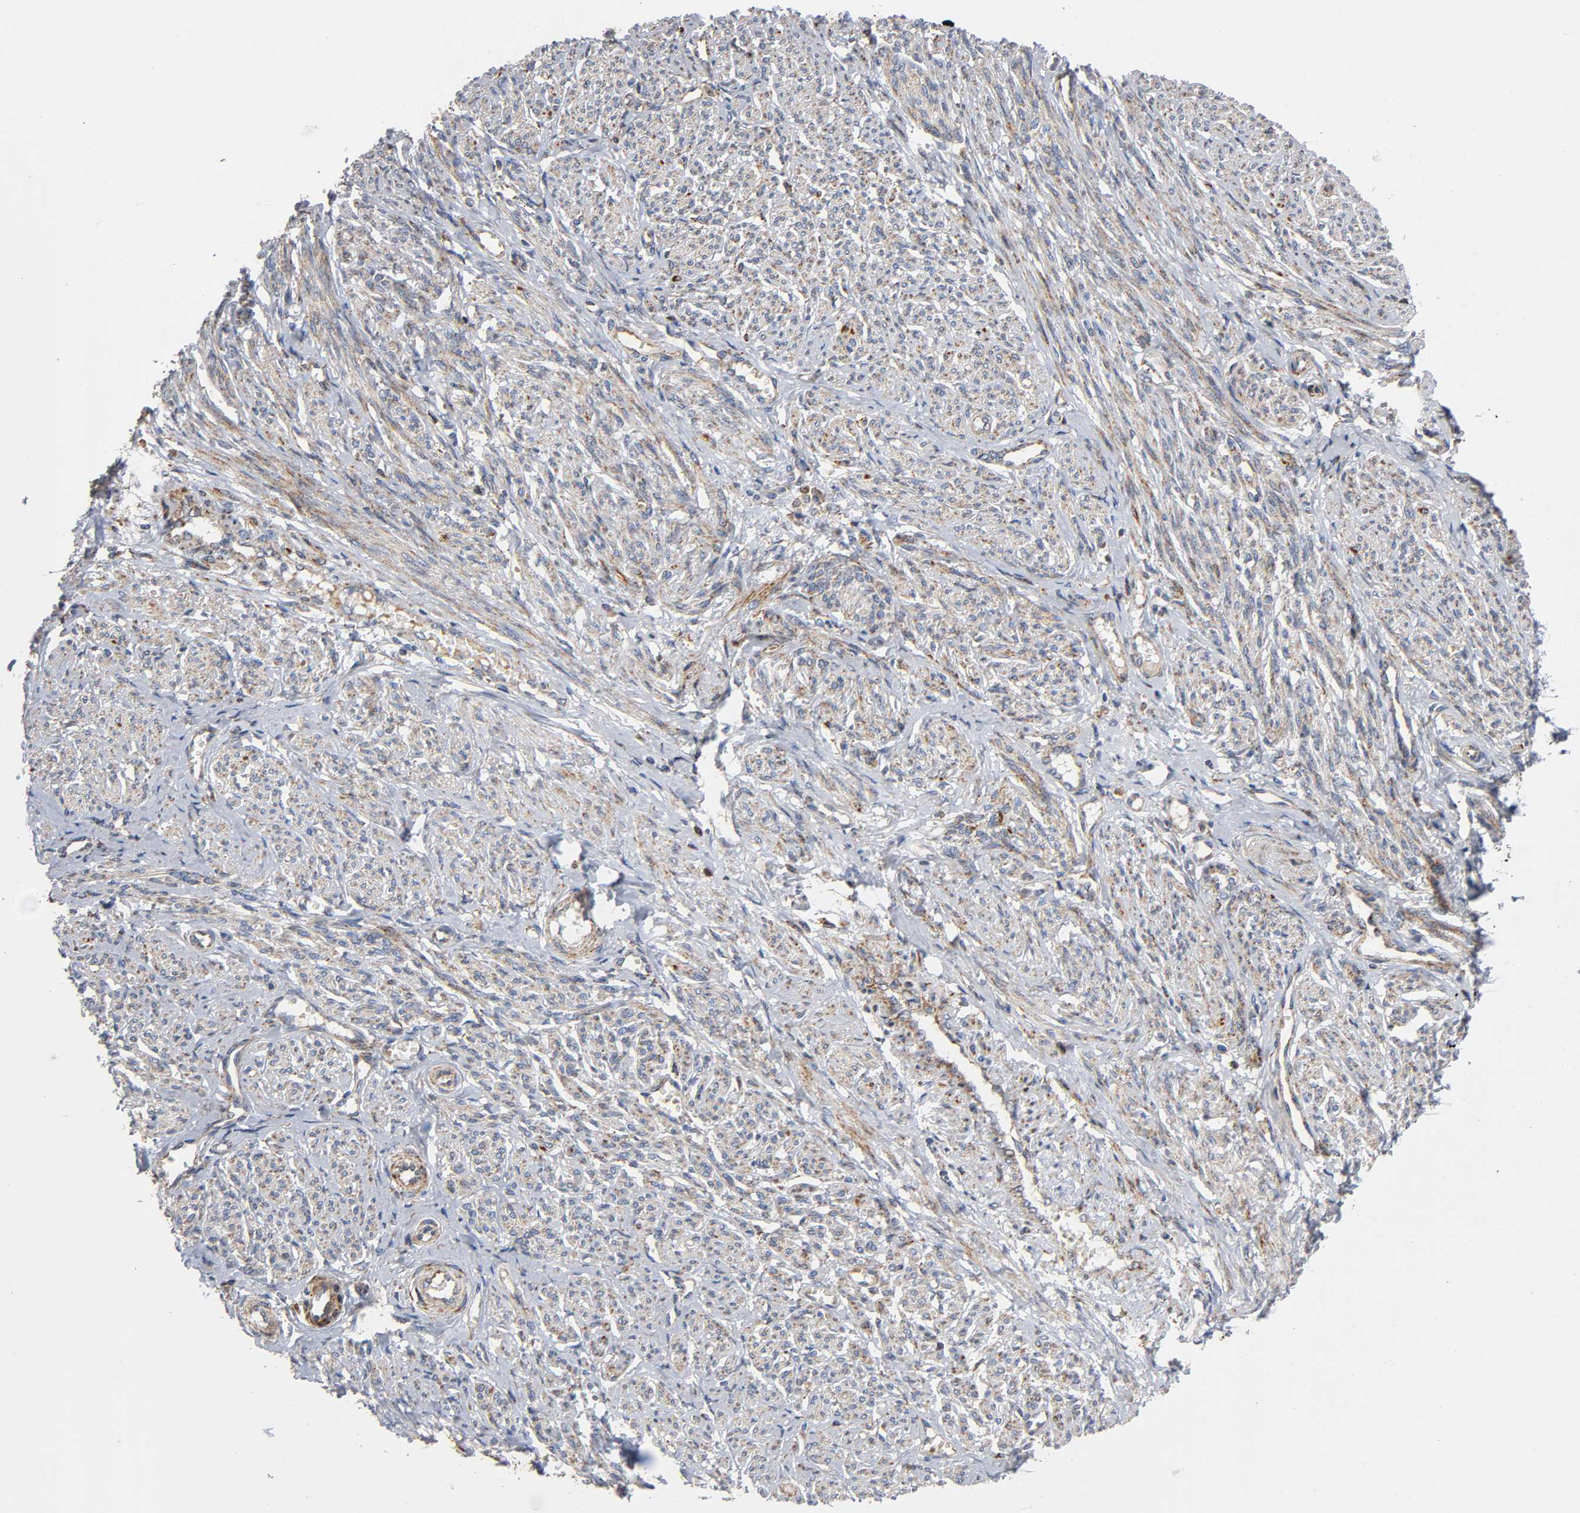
{"staining": {"intensity": "weak", "quantity": ">75%", "location": "cytoplasmic/membranous"}, "tissue": "smooth muscle", "cell_type": "Smooth muscle cells", "image_type": "normal", "snomed": [{"axis": "morphology", "description": "Normal tissue, NOS"}, {"axis": "topography", "description": "Smooth muscle"}], "caption": "The histopathology image exhibits a brown stain indicating the presence of a protein in the cytoplasmic/membranous of smooth muscle cells in smooth muscle. (Brightfield microscopy of DAB IHC at high magnification).", "gene": "MAP3K1", "patient": {"sex": "female", "age": 65}}